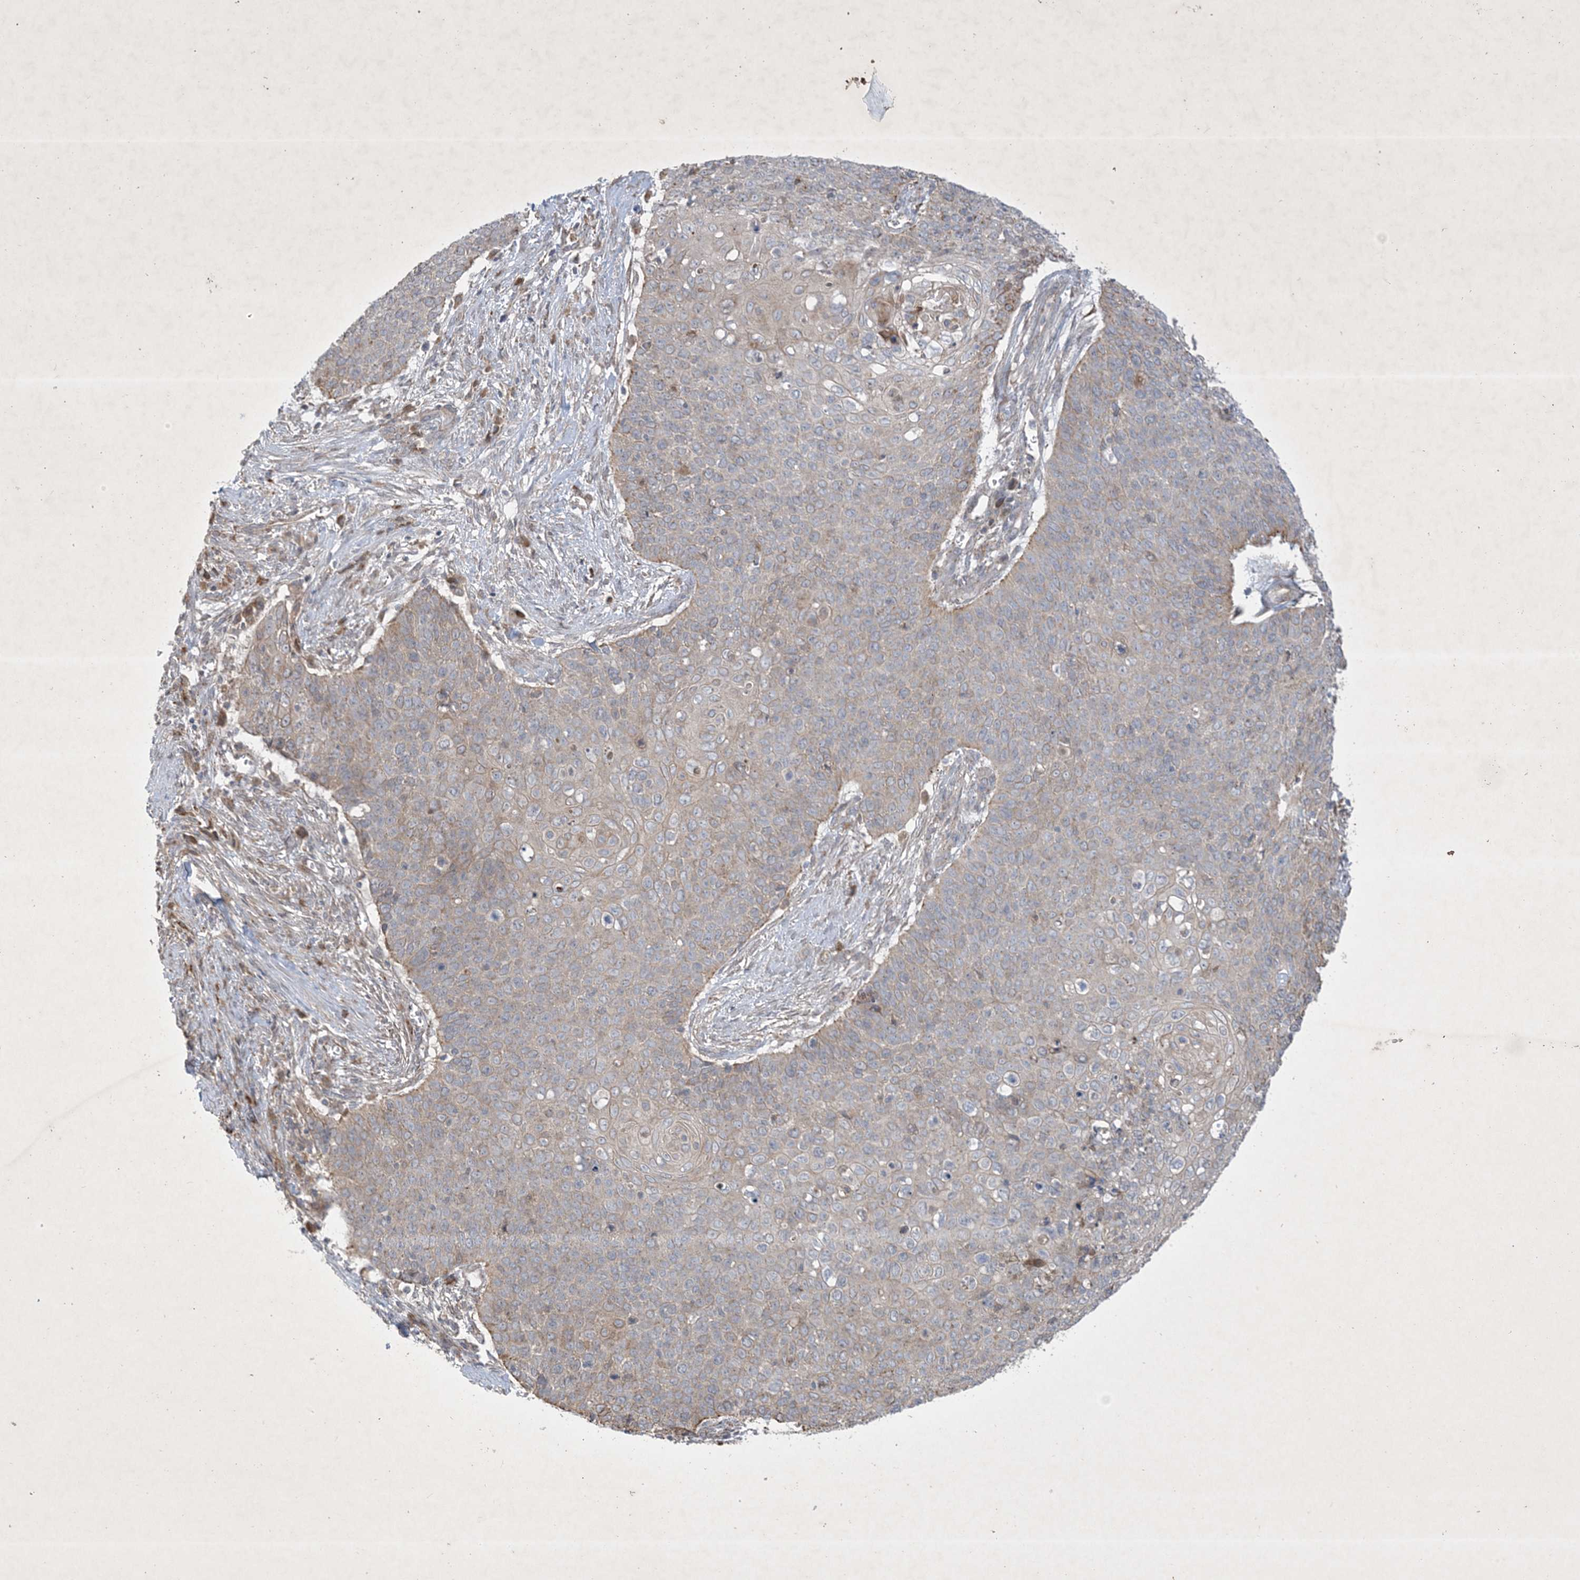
{"staining": {"intensity": "weak", "quantity": "25%-75%", "location": "cytoplasmic/membranous"}, "tissue": "cervical cancer", "cell_type": "Tumor cells", "image_type": "cancer", "snomed": [{"axis": "morphology", "description": "Squamous cell carcinoma, NOS"}, {"axis": "topography", "description": "Cervix"}], "caption": "A micrograph showing weak cytoplasmic/membranous staining in approximately 25%-75% of tumor cells in squamous cell carcinoma (cervical), as visualized by brown immunohistochemical staining.", "gene": "MRPS18A", "patient": {"sex": "female", "age": 39}}